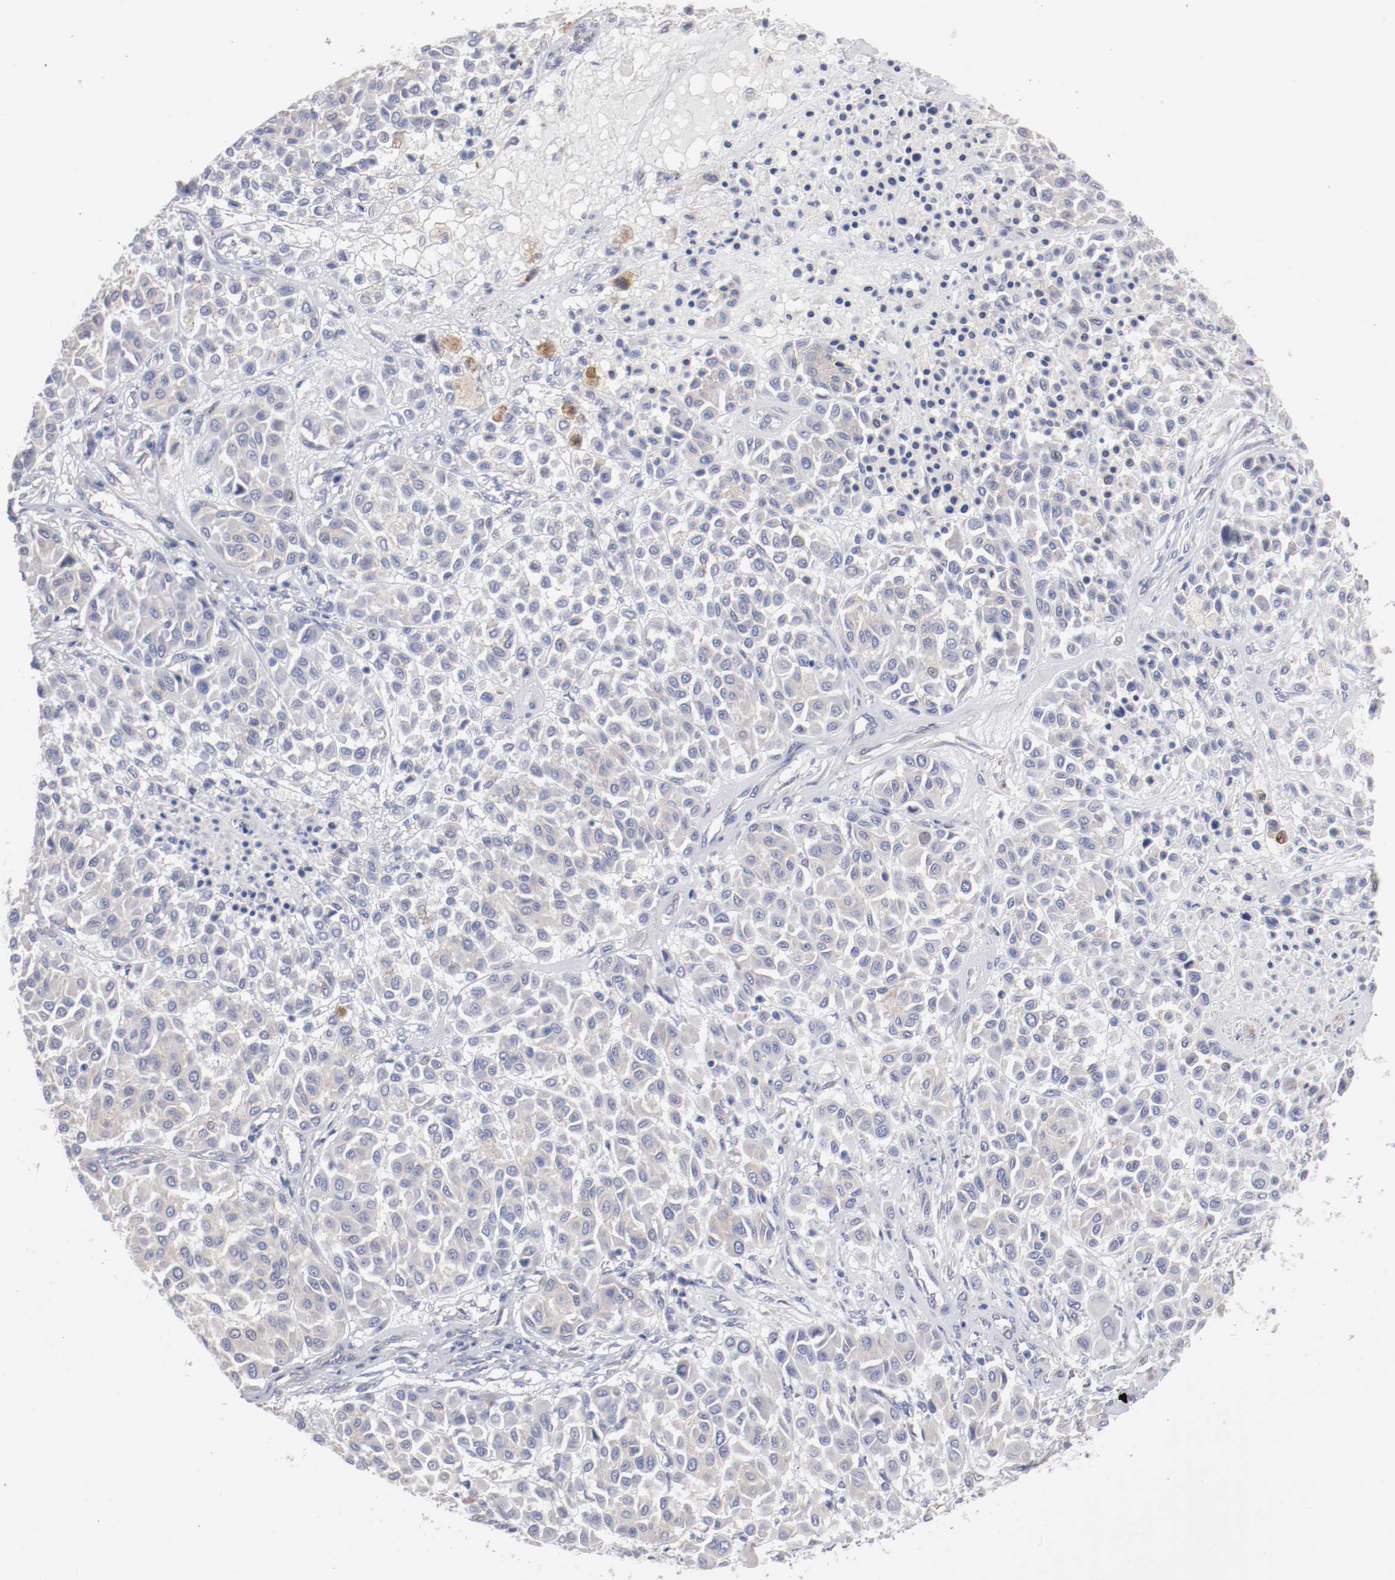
{"staining": {"intensity": "negative", "quantity": "none", "location": "none"}, "tissue": "melanoma", "cell_type": "Tumor cells", "image_type": "cancer", "snomed": [{"axis": "morphology", "description": "Malignant melanoma, Metastatic site"}, {"axis": "topography", "description": "Soft tissue"}], "caption": "DAB (3,3'-diaminobenzidine) immunohistochemical staining of human malignant melanoma (metastatic site) displays no significant staining in tumor cells. Nuclei are stained in blue.", "gene": "CPE", "patient": {"sex": "male", "age": 41}}